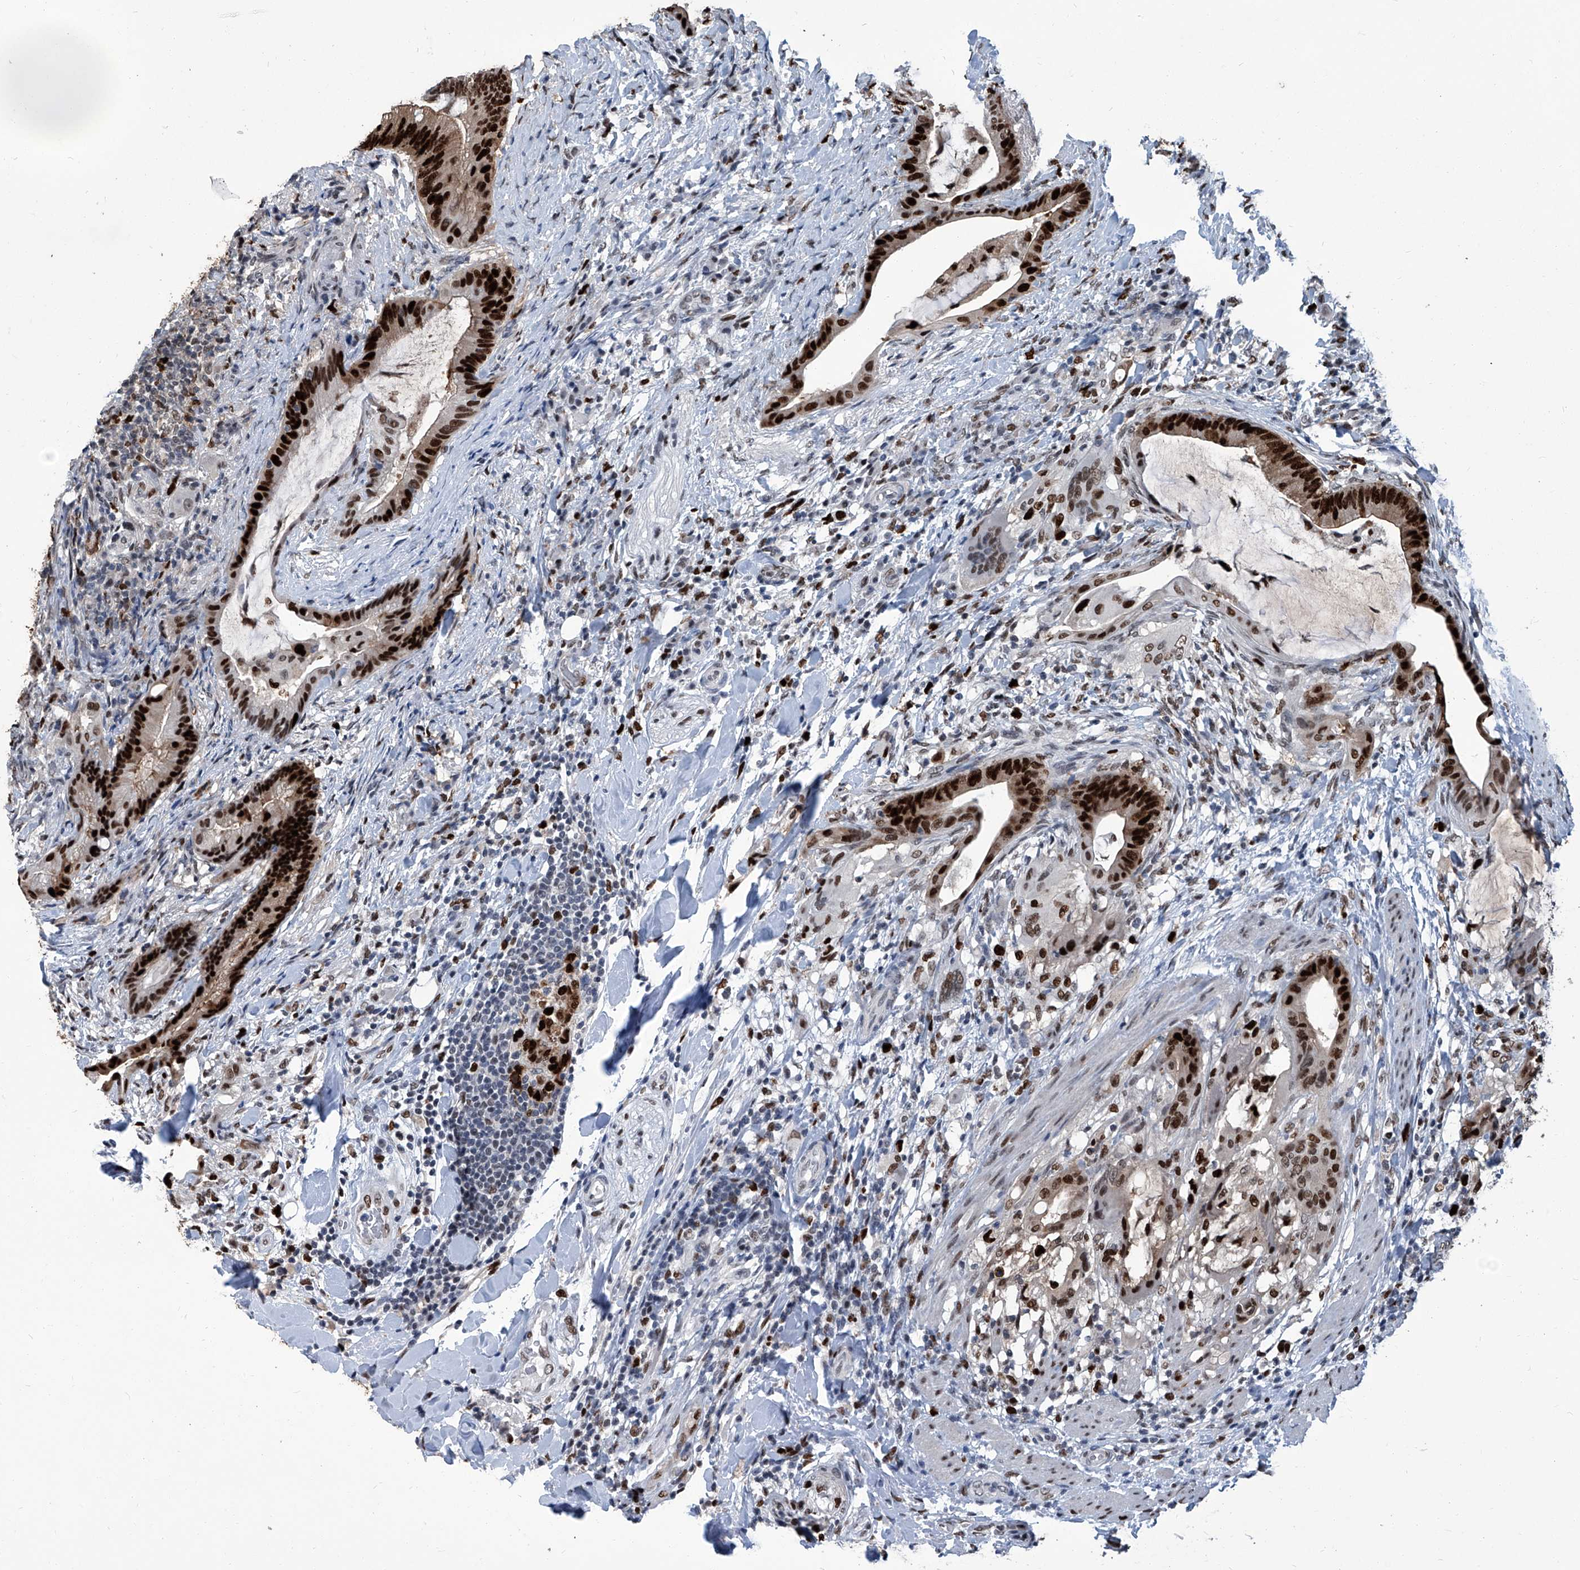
{"staining": {"intensity": "strong", "quantity": ">75%", "location": "nuclear"}, "tissue": "colorectal cancer", "cell_type": "Tumor cells", "image_type": "cancer", "snomed": [{"axis": "morphology", "description": "Adenocarcinoma, NOS"}, {"axis": "topography", "description": "Colon"}], "caption": "Immunohistochemical staining of human colorectal cancer (adenocarcinoma) reveals high levels of strong nuclear protein staining in about >75% of tumor cells.", "gene": "PCNA", "patient": {"sex": "female", "age": 66}}